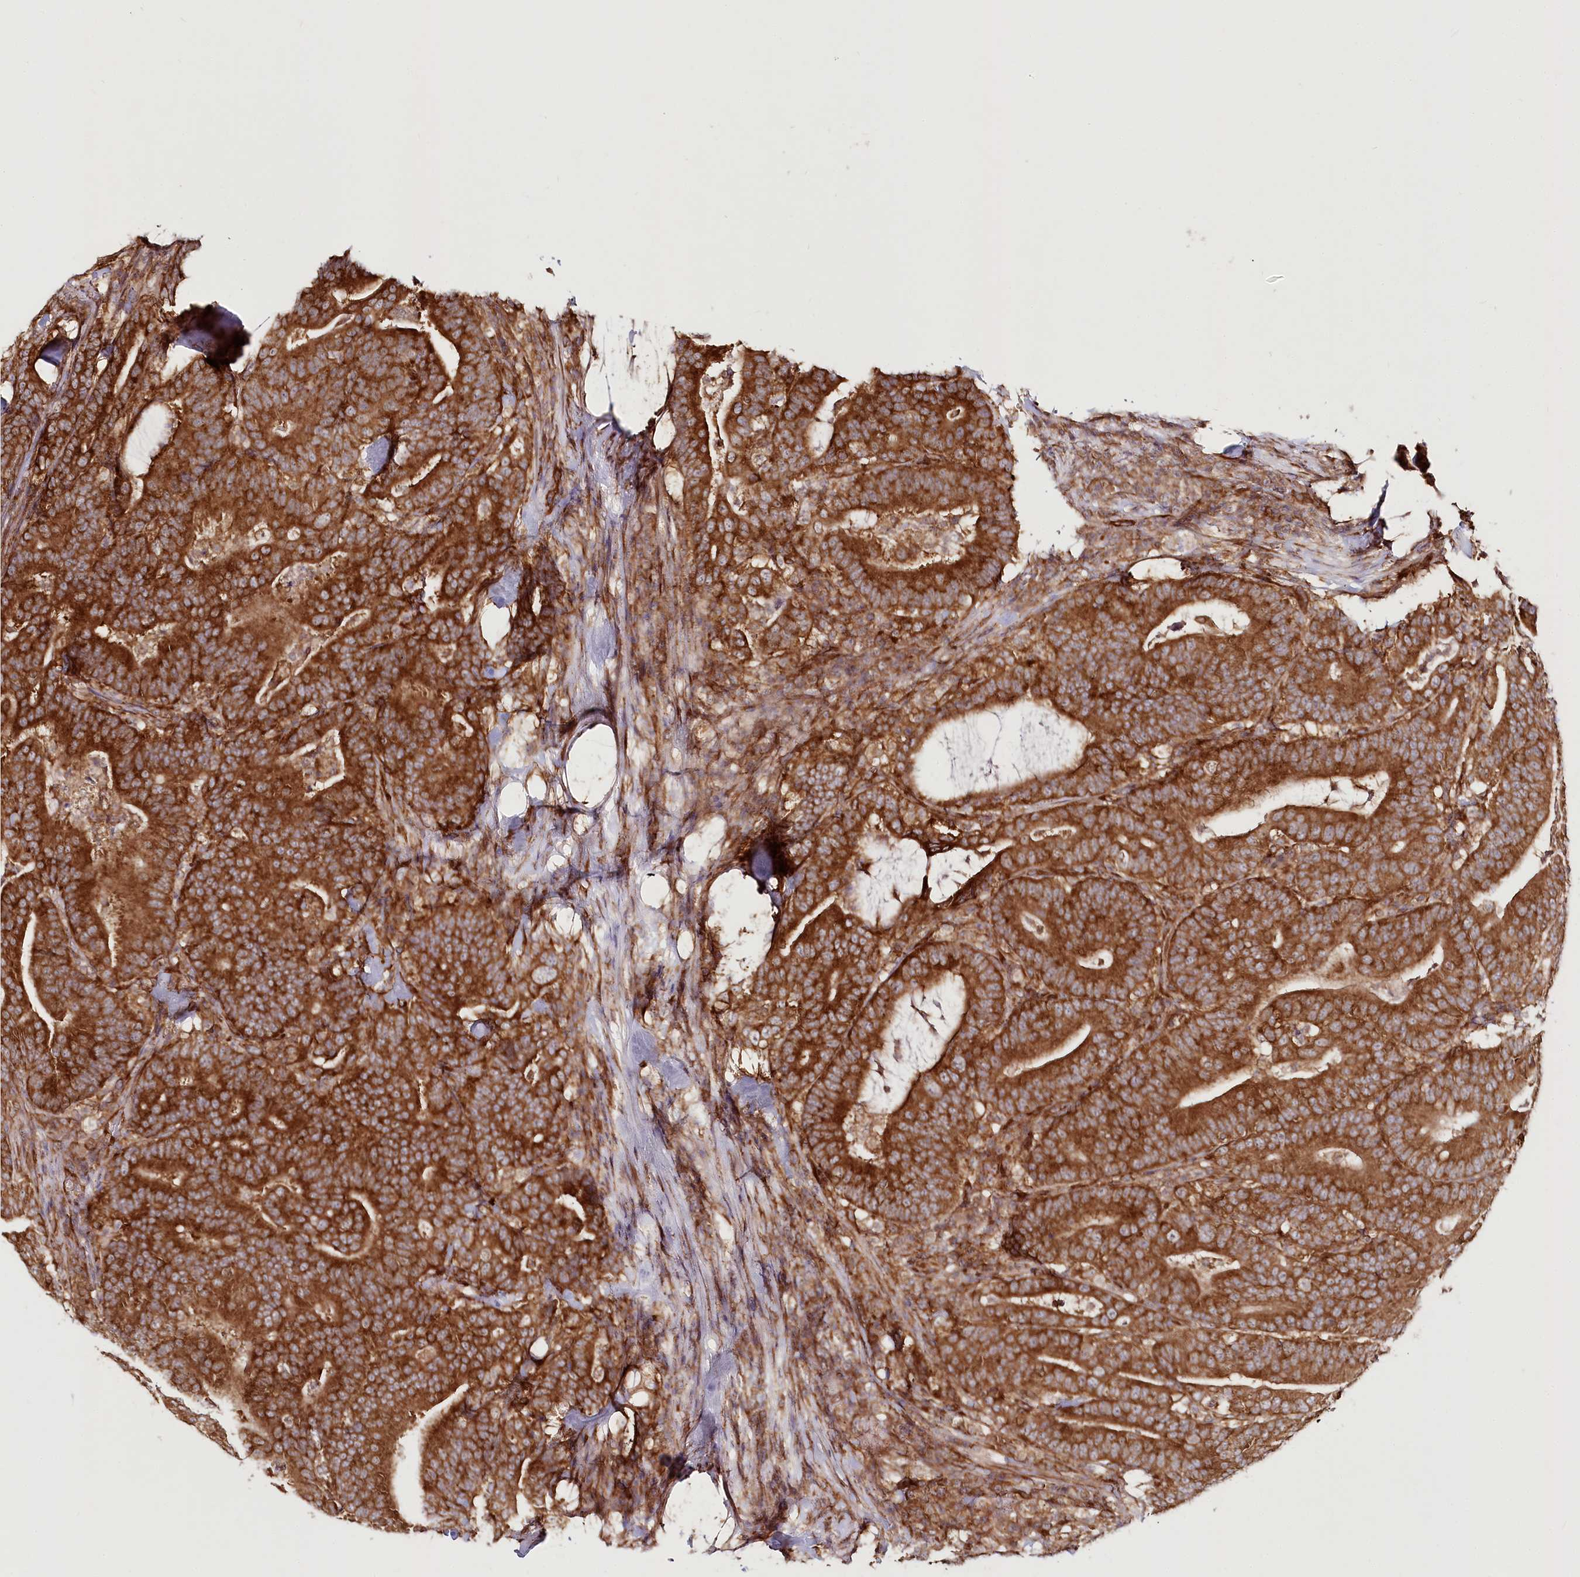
{"staining": {"intensity": "strong", "quantity": ">75%", "location": "cytoplasmic/membranous"}, "tissue": "colorectal cancer", "cell_type": "Tumor cells", "image_type": "cancer", "snomed": [{"axis": "morphology", "description": "Adenocarcinoma, NOS"}, {"axis": "topography", "description": "Colon"}], "caption": "An immunohistochemistry (IHC) histopathology image of tumor tissue is shown. Protein staining in brown shows strong cytoplasmic/membranous positivity in colorectal adenocarcinoma within tumor cells.", "gene": "OTUD4", "patient": {"sex": "female", "age": 66}}